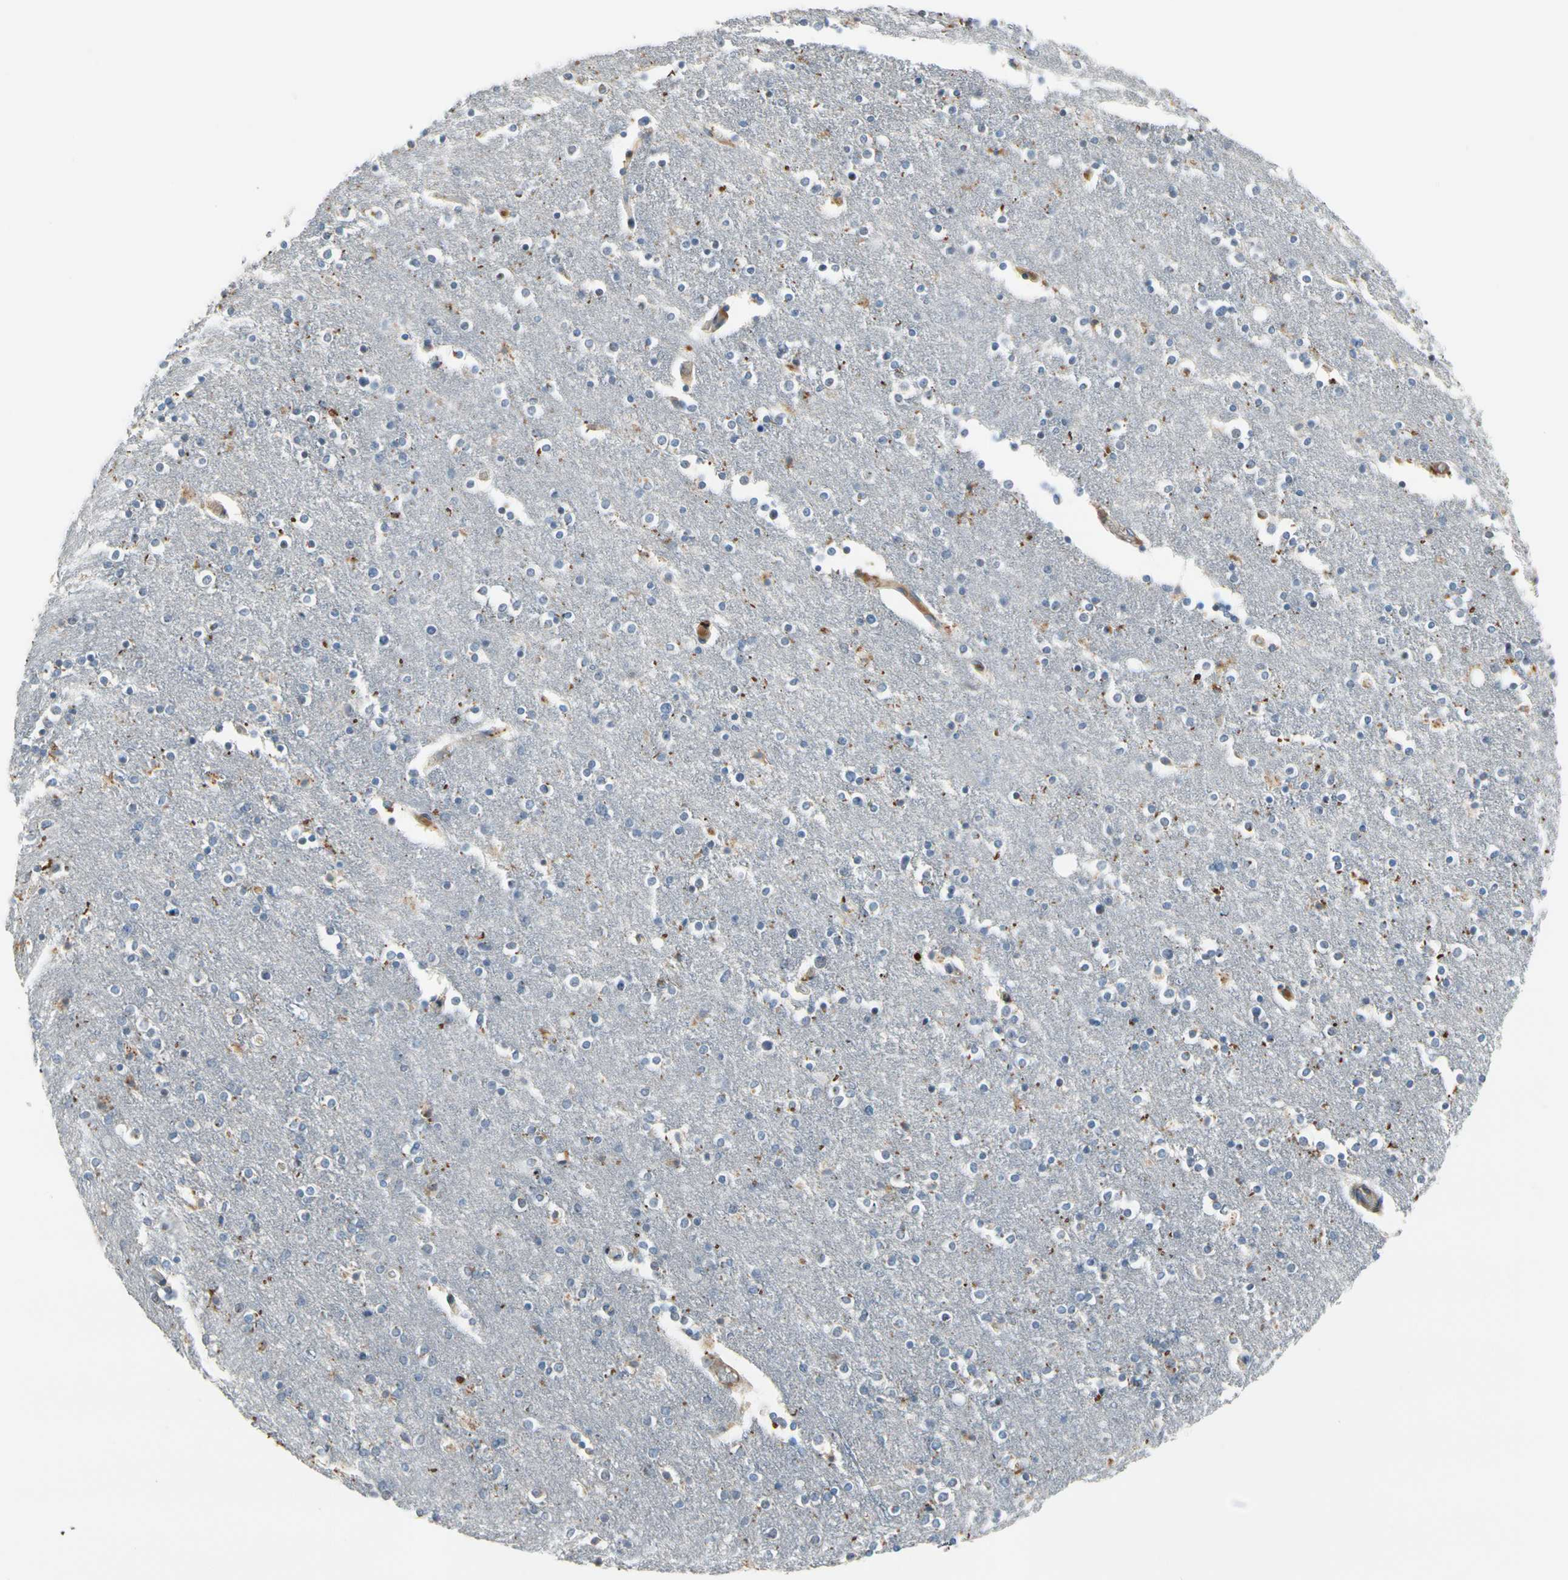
{"staining": {"intensity": "moderate", "quantity": "<25%", "location": "cytoplasmic/membranous"}, "tissue": "caudate", "cell_type": "Glial cells", "image_type": "normal", "snomed": [{"axis": "morphology", "description": "Normal tissue, NOS"}, {"axis": "topography", "description": "Lateral ventricle wall"}], "caption": "IHC micrograph of normal human caudate stained for a protein (brown), which reveals low levels of moderate cytoplasmic/membranous staining in approximately <25% of glial cells.", "gene": "ZKSCAN3", "patient": {"sex": "female", "age": 54}}